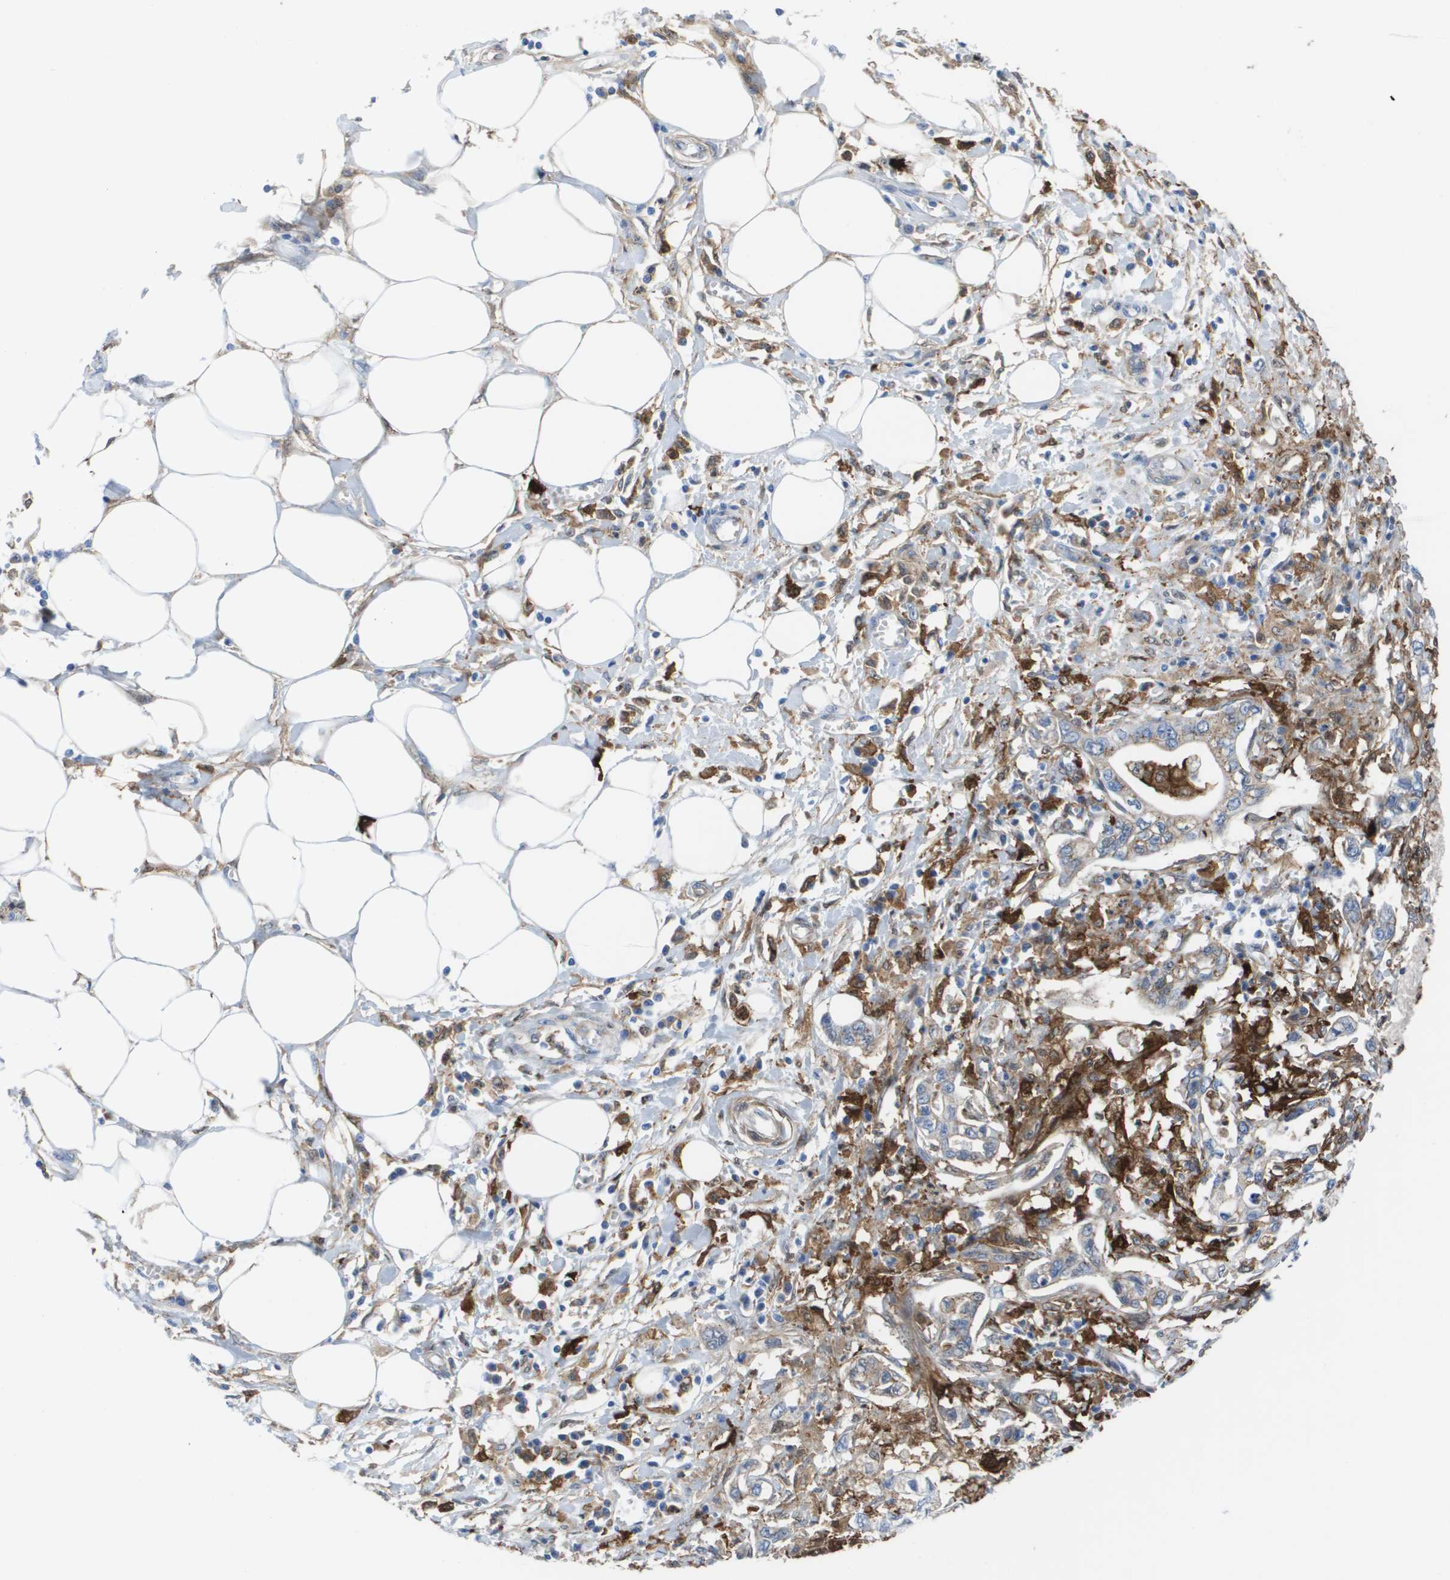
{"staining": {"intensity": "weak", "quantity": ">75%", "location": "cytoplasmic/membranous"}, "tissue": "pancreatic cancer", "cell_type": "Tumor cells", "image_type": "cancer", "snomed": [{"axis": "morphology", "description": "Adenocarcinoma, NOS"}, {"axis": "topography", "description": "Pancreas"}], "caption": "DAB immunohistochemical staining of human pancreatic cancer (adenocarcinoma) reveals weak cytoplasmic/membranous protein expression in about >75% of tumor cells.", "gene": "SLC37A2", "patient": {"sex": "male", "age": 56}}